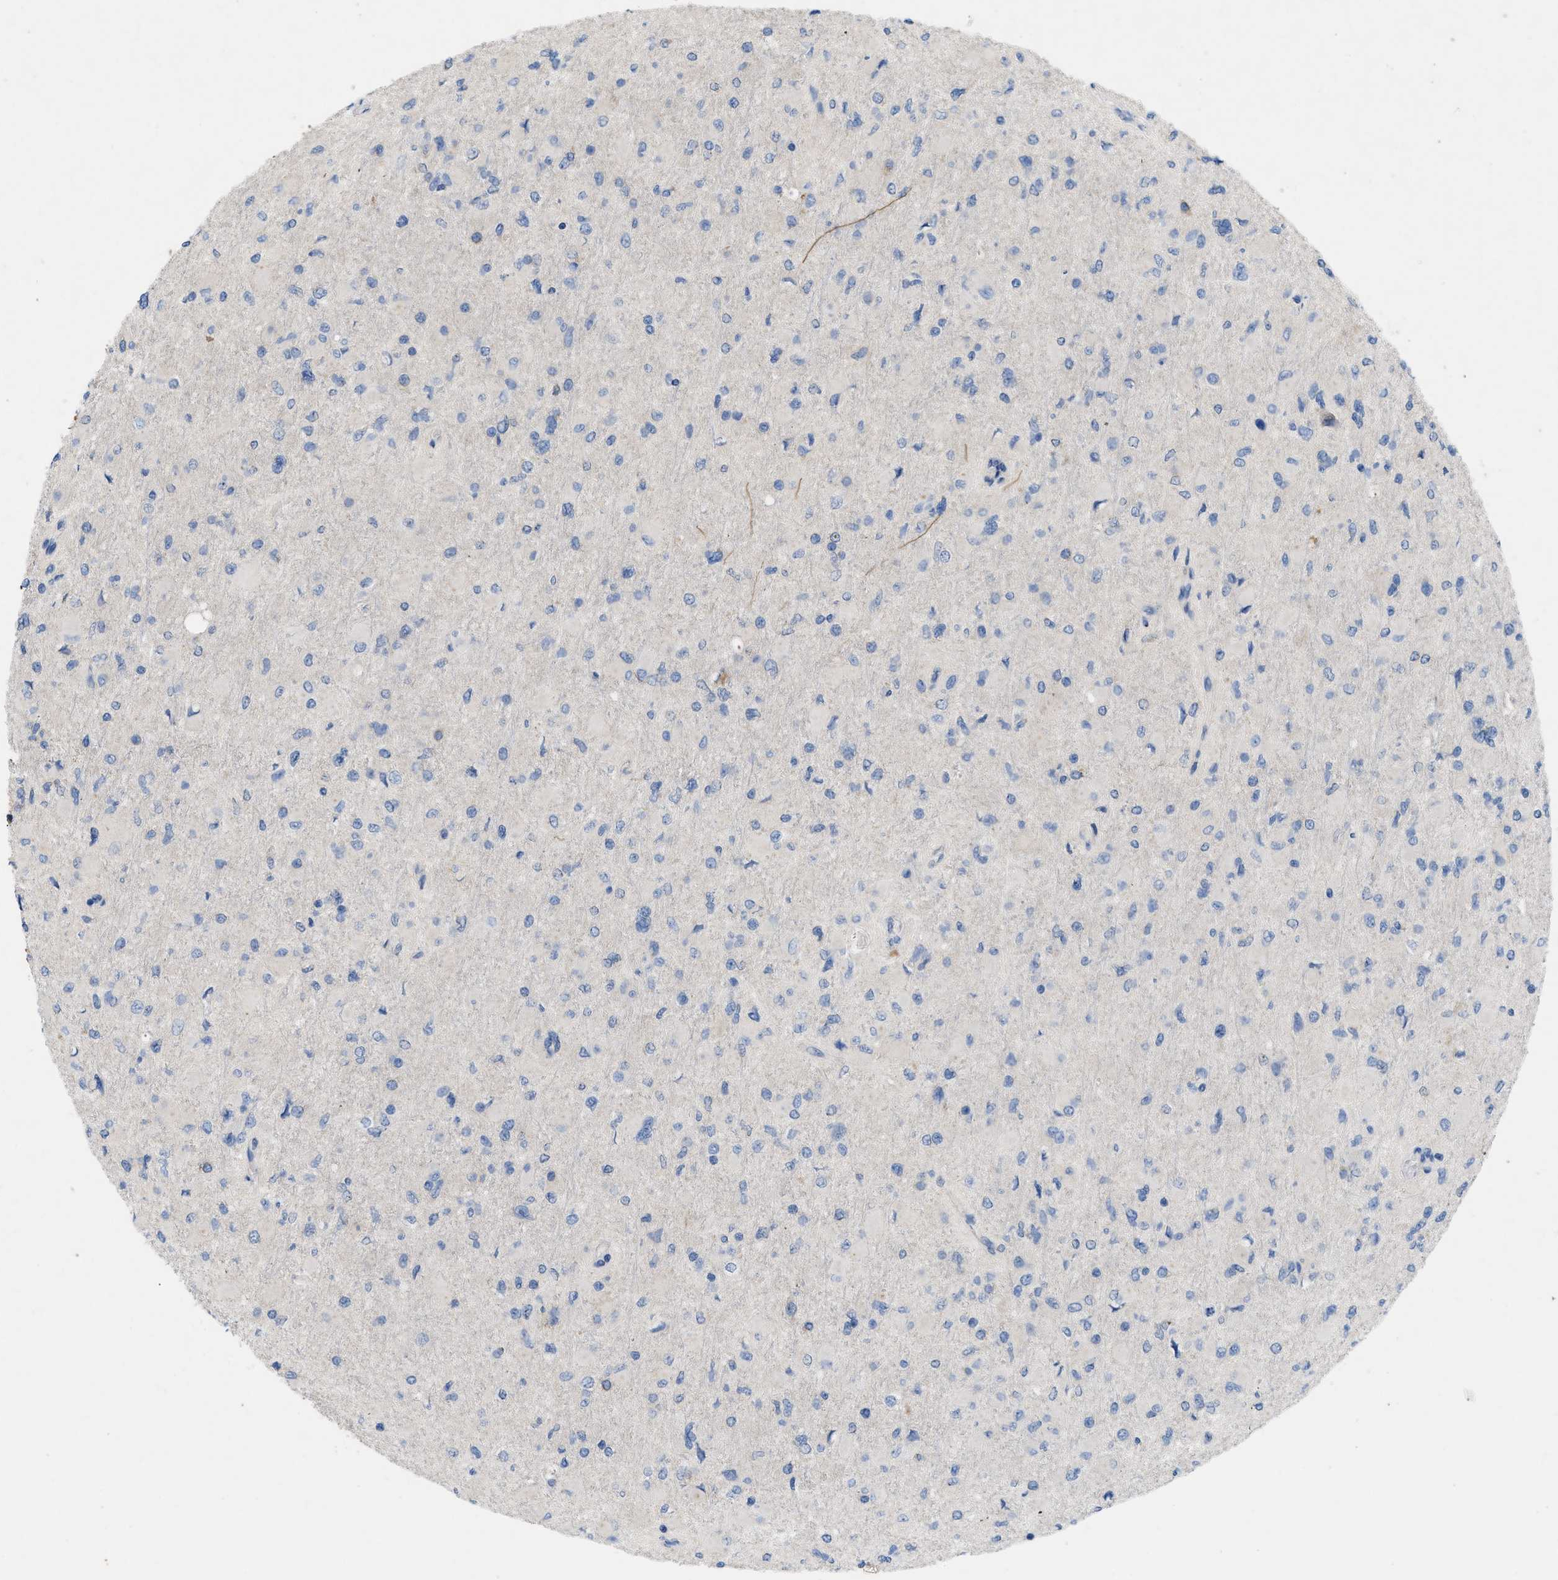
{"staining": {"intensity": "negative", "quantity": "none", "location": "none"}, "tissue": "glioma", "cell_type": "Tumor cells", "image_type": "cancer", "snomed": [{"axis": "morphology", "description": "Glioma, malignant, High grade"}, {"axis": "topography", "description": "Cerebral cortex"}], "caption": "Tumor cells show no significant protein positivity in malignant glioma (high-grade).", "gene": "PLPPR5", "patient": {"sex": "female", "age": 36}}